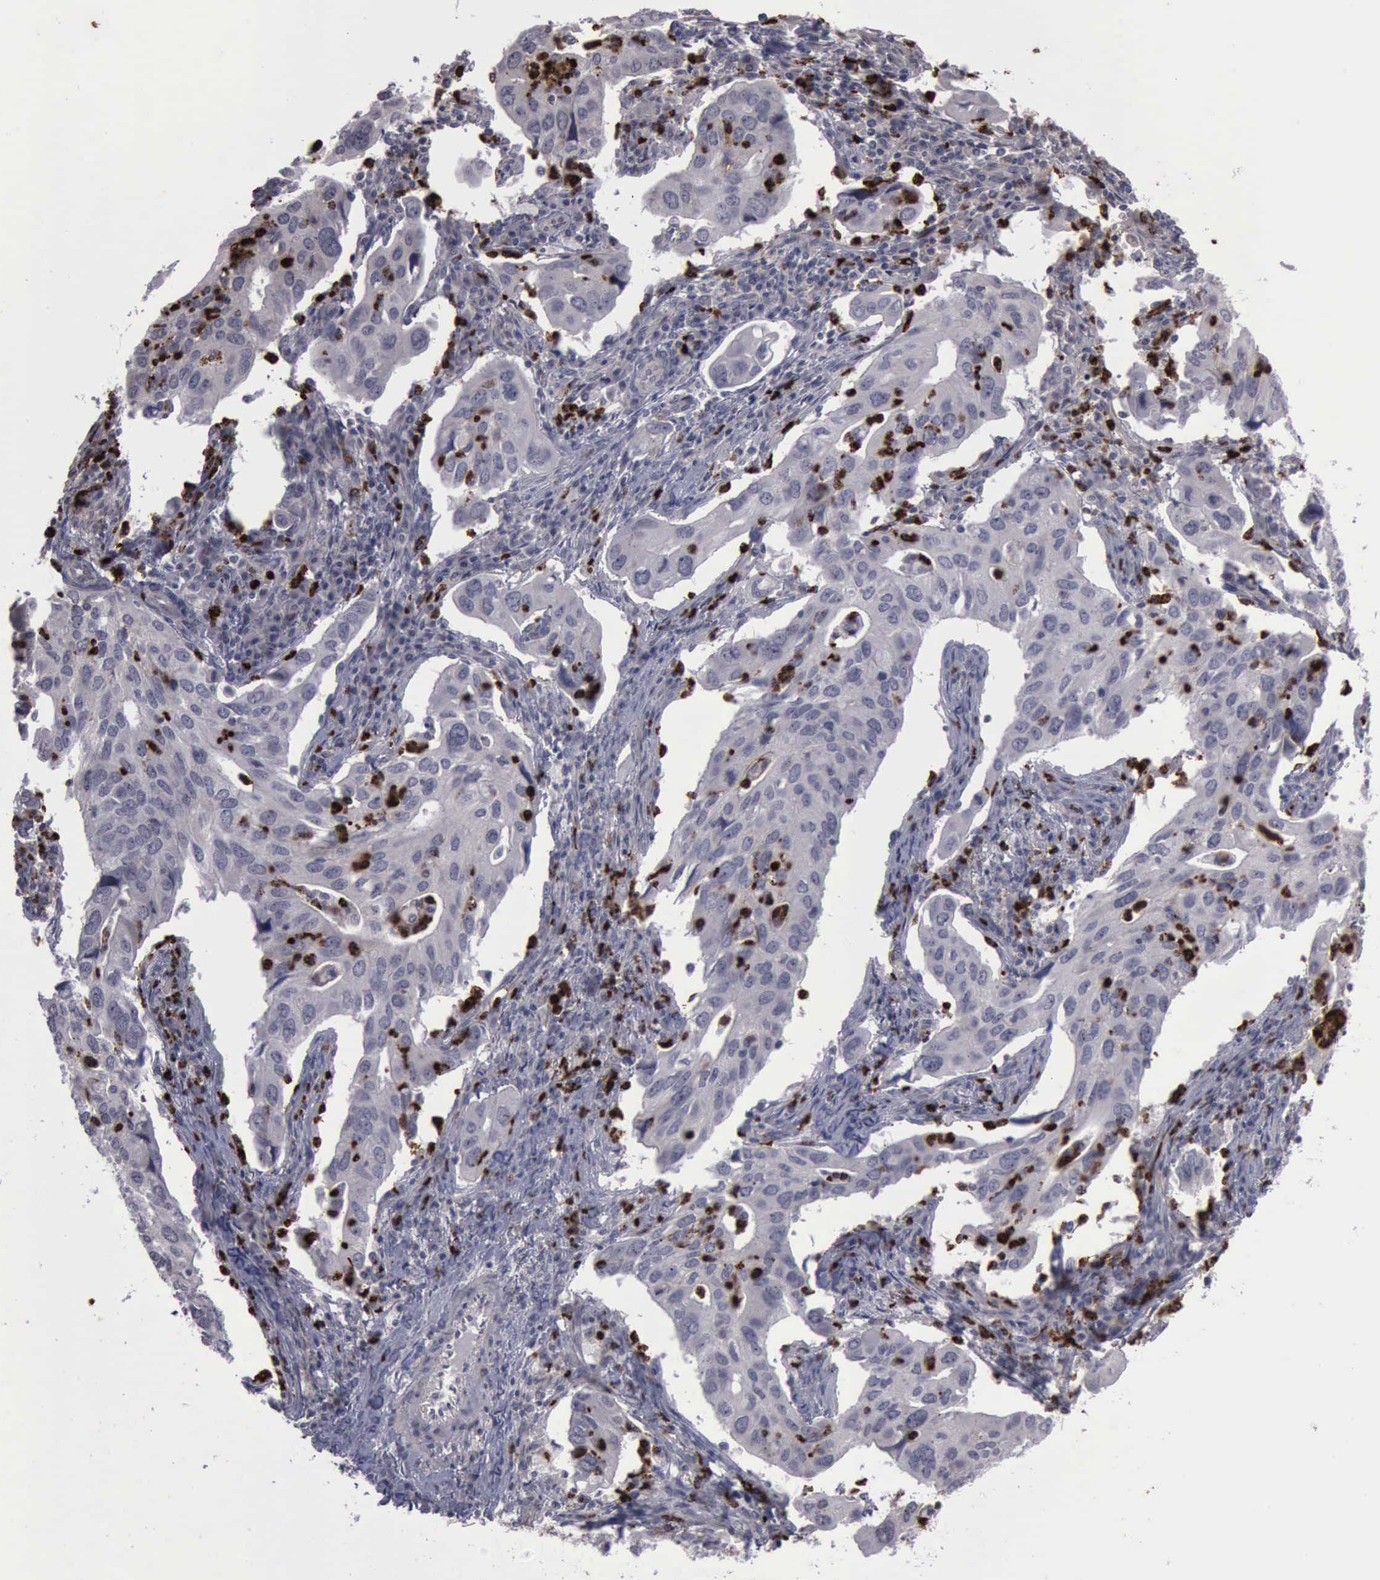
{"staining": {"intensity": "negative", "quantity": "none", "location": "none"}, "tissue": "lung cancer", "cell_type": "Tumor cells", "image_type": "cancer", "snomed": [{"axis": "morphology", "description": "Adenocarcinoma, NOS"}, {"axis": "topography", "description": "Lung"}], "caption": "High power microscopy histopathology image of an immunohistochemistry (IHC) image of adenocarcinoma (lung), revealing no significant expression in tumor cells. (DAB (3,3'-diaminobenzidine) immunohistochemistry (IHC) with hematoxylin counter stain).", "gene": "MMP9", "patient": {"sex": "male", "age": 48}}